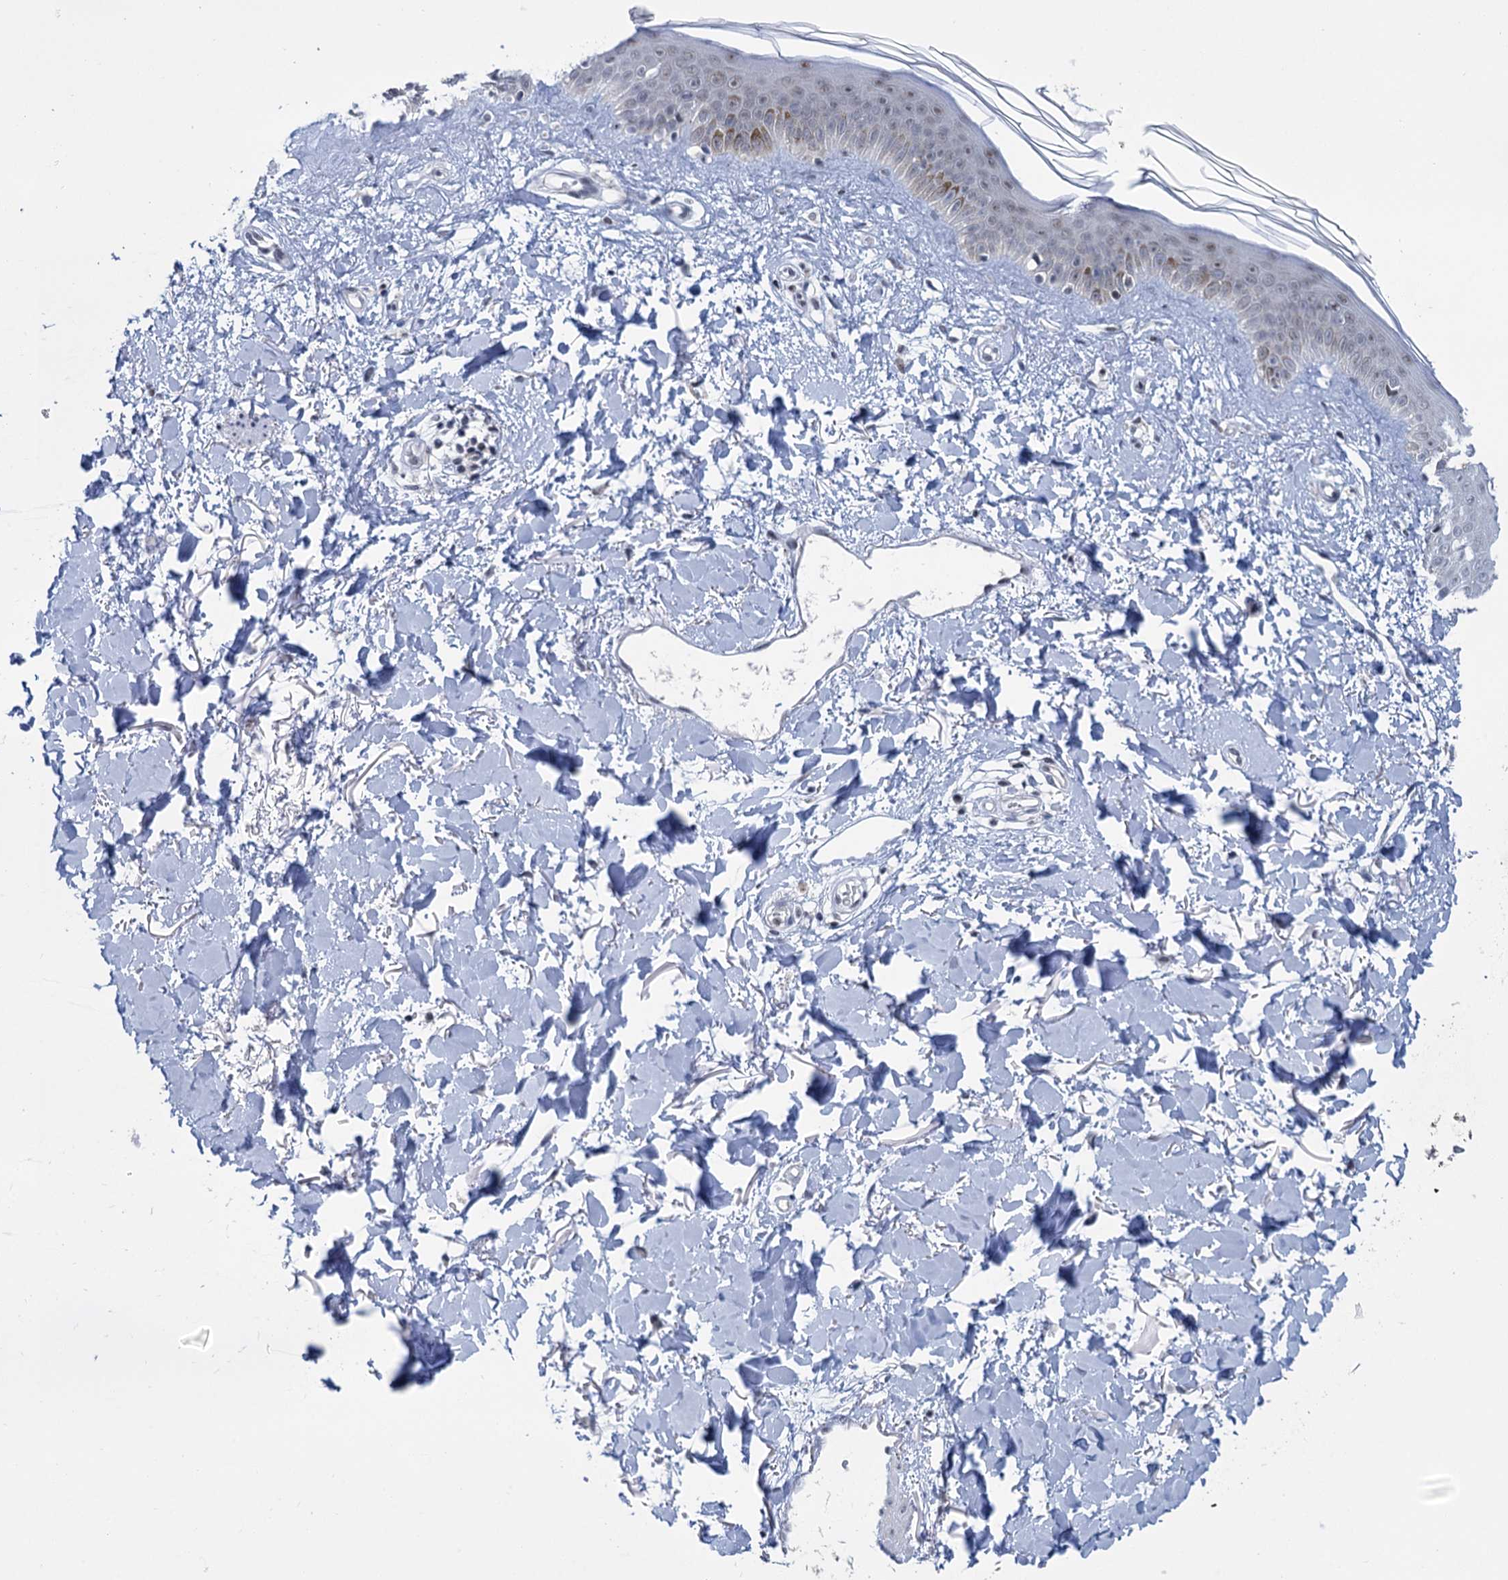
{"staining": {"intensity": "negative", "quantity": "none", "location": "none"}, "tissue": "skin", "cell_type": "Fibroblasts", "image_type": "normal", "snomed": [{"axis": "morphology", "description": "Normal tissue, NOS"}, {"axis": "topography", "description": "Skin"}], "caption": "The image shows no staining of fibroblasts in normal skin.", "gene": "SREK1", "patient": {"sex": "female", "age": 58}}